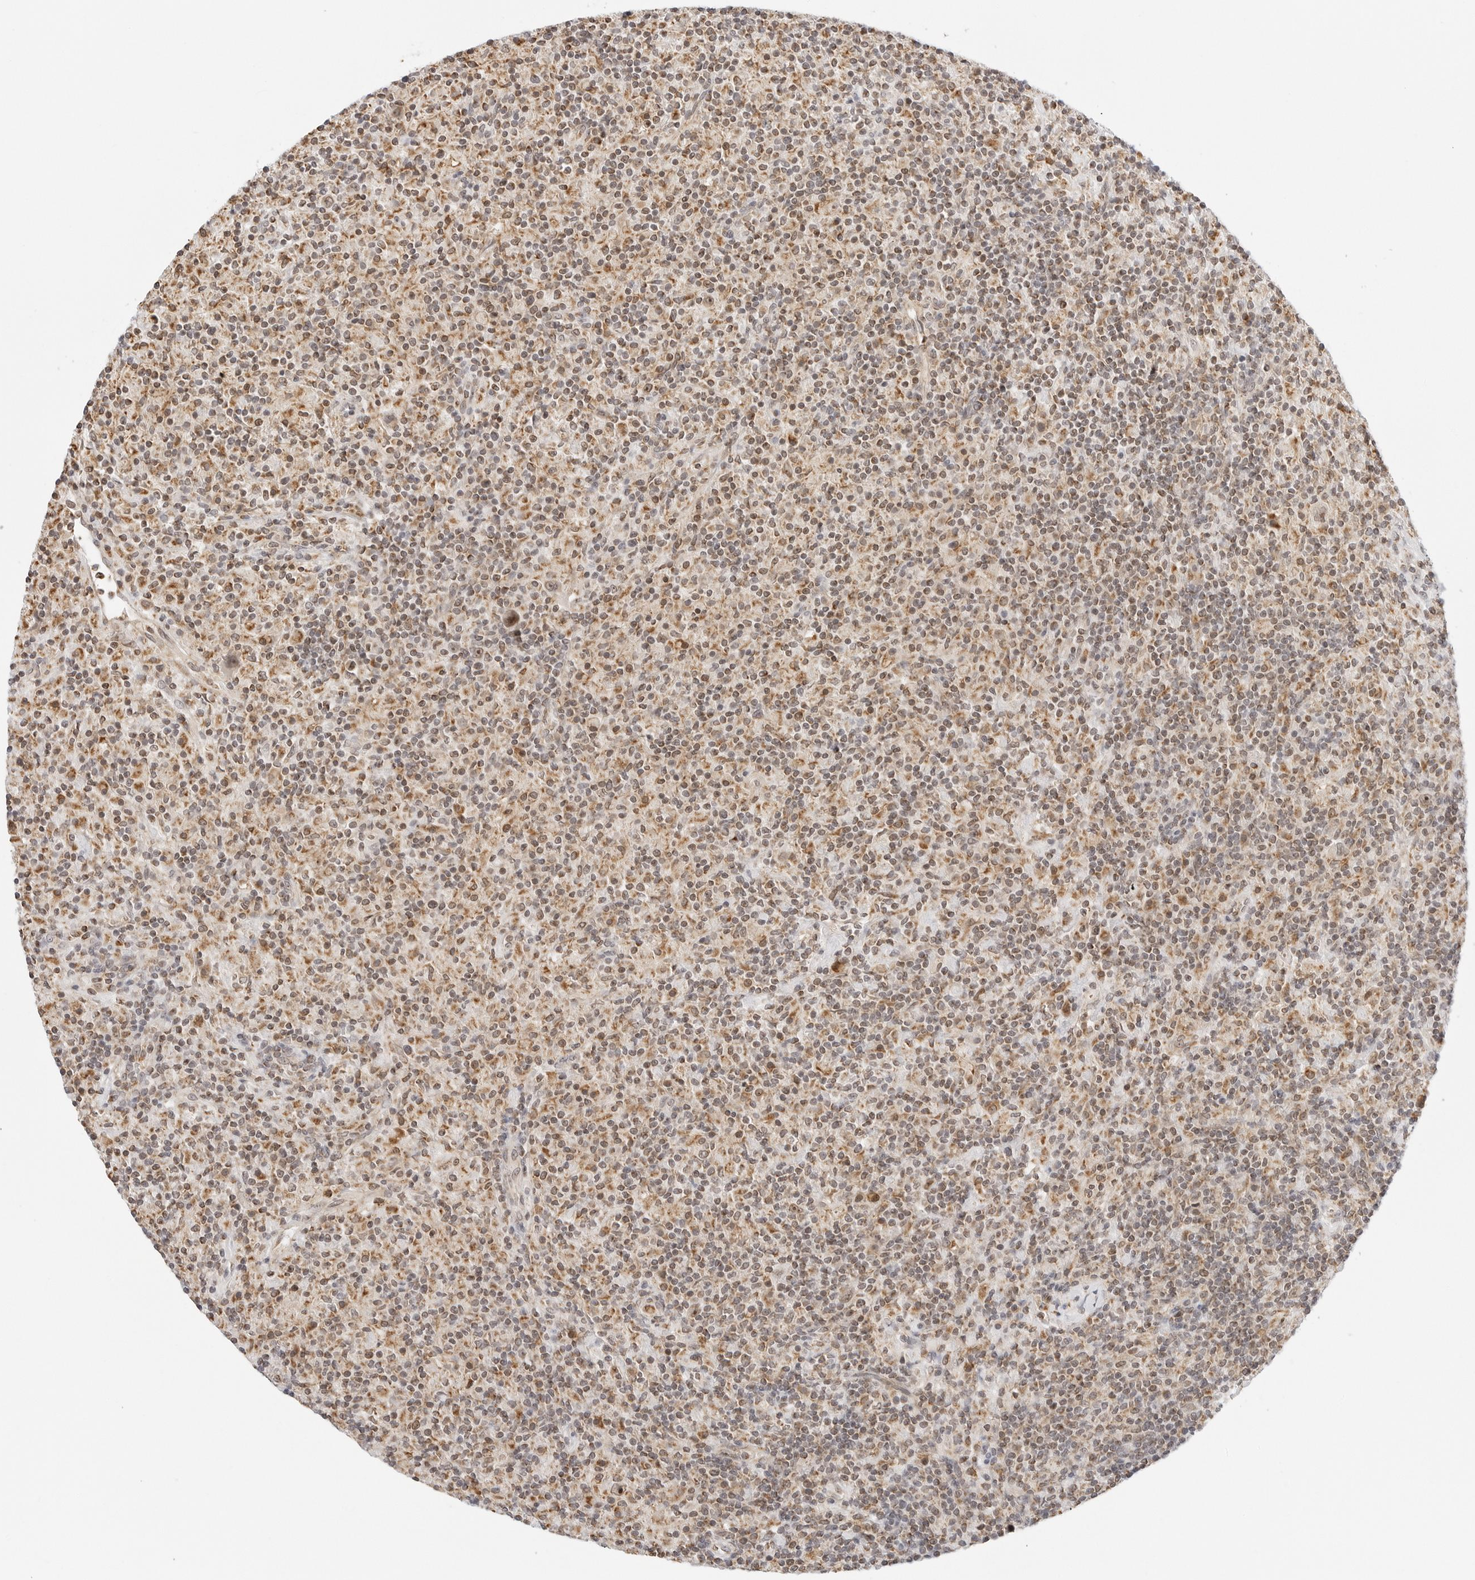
{"staining": {"intensity": "weak", "quantity": ">75%", "location": "nuclear"}, "tissue": "lymphoma", "cell_type": "Tumor cells", "image_type": "cancer", "snomed": [{"axis": "morphology", "description": "Hodgkin's disease, NOS"}, {"axis": "topography", "description": "Lymph node"}], "caption": "This image demonstrates immunohistochemistry (IHC) staining of lymphoma, with low weak nuclear positivity in about >75% of tumor cells.", "gene": "GORAB", "patient": {"sex": "male", "age": 70}}